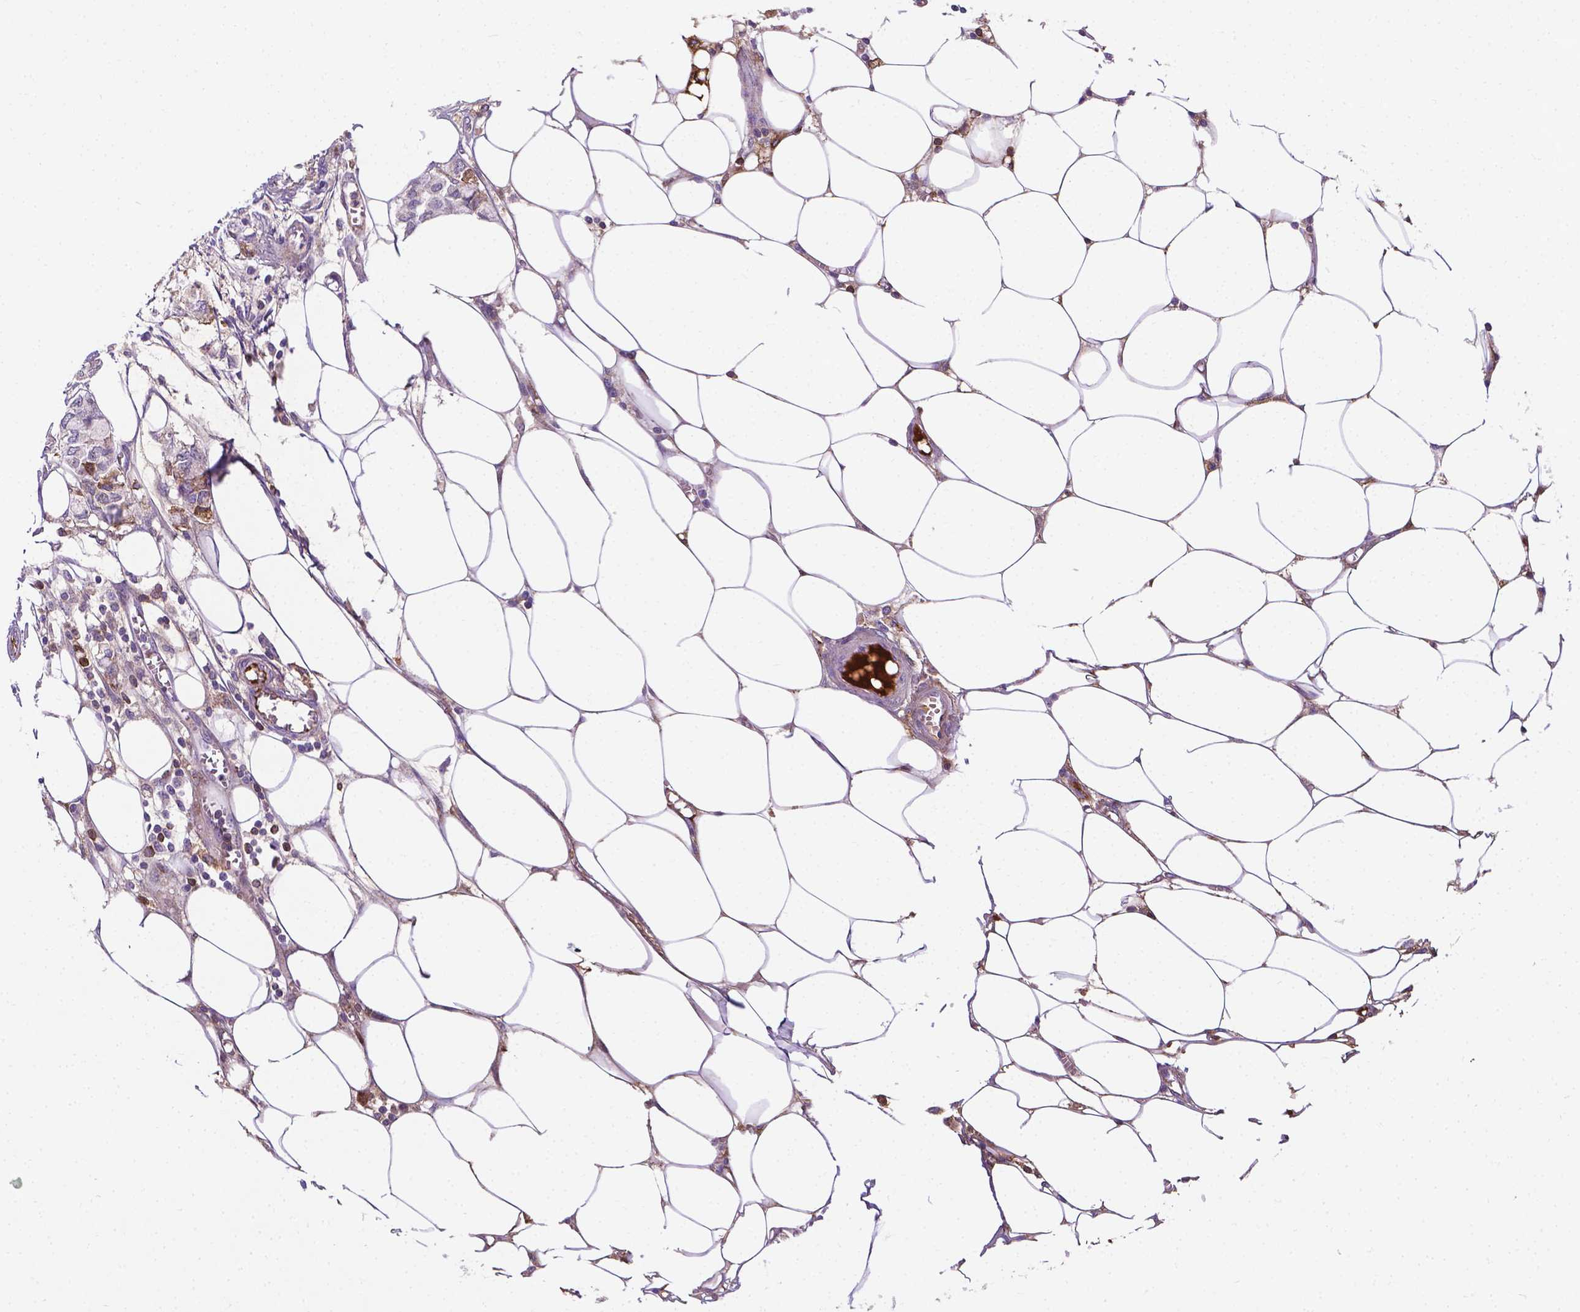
{"staining": {"intensity": "negative", "quantity": "none", "location": "none"}, "tissue": "breast cancer", "cell_type": "Tumor cells", "image_type": "cancer", "snomed": [{"axis": "morphology", "description": "Duct carcinoma"}, {"axis": "topography", "description": "Breast"}], "caption": "The photomicrograph shows no significant positivity in tumor cells of breast cancer (invasive ductal carcinoma).", "gene": "APOE", "patient": {"sex": "female", "age": 85}}